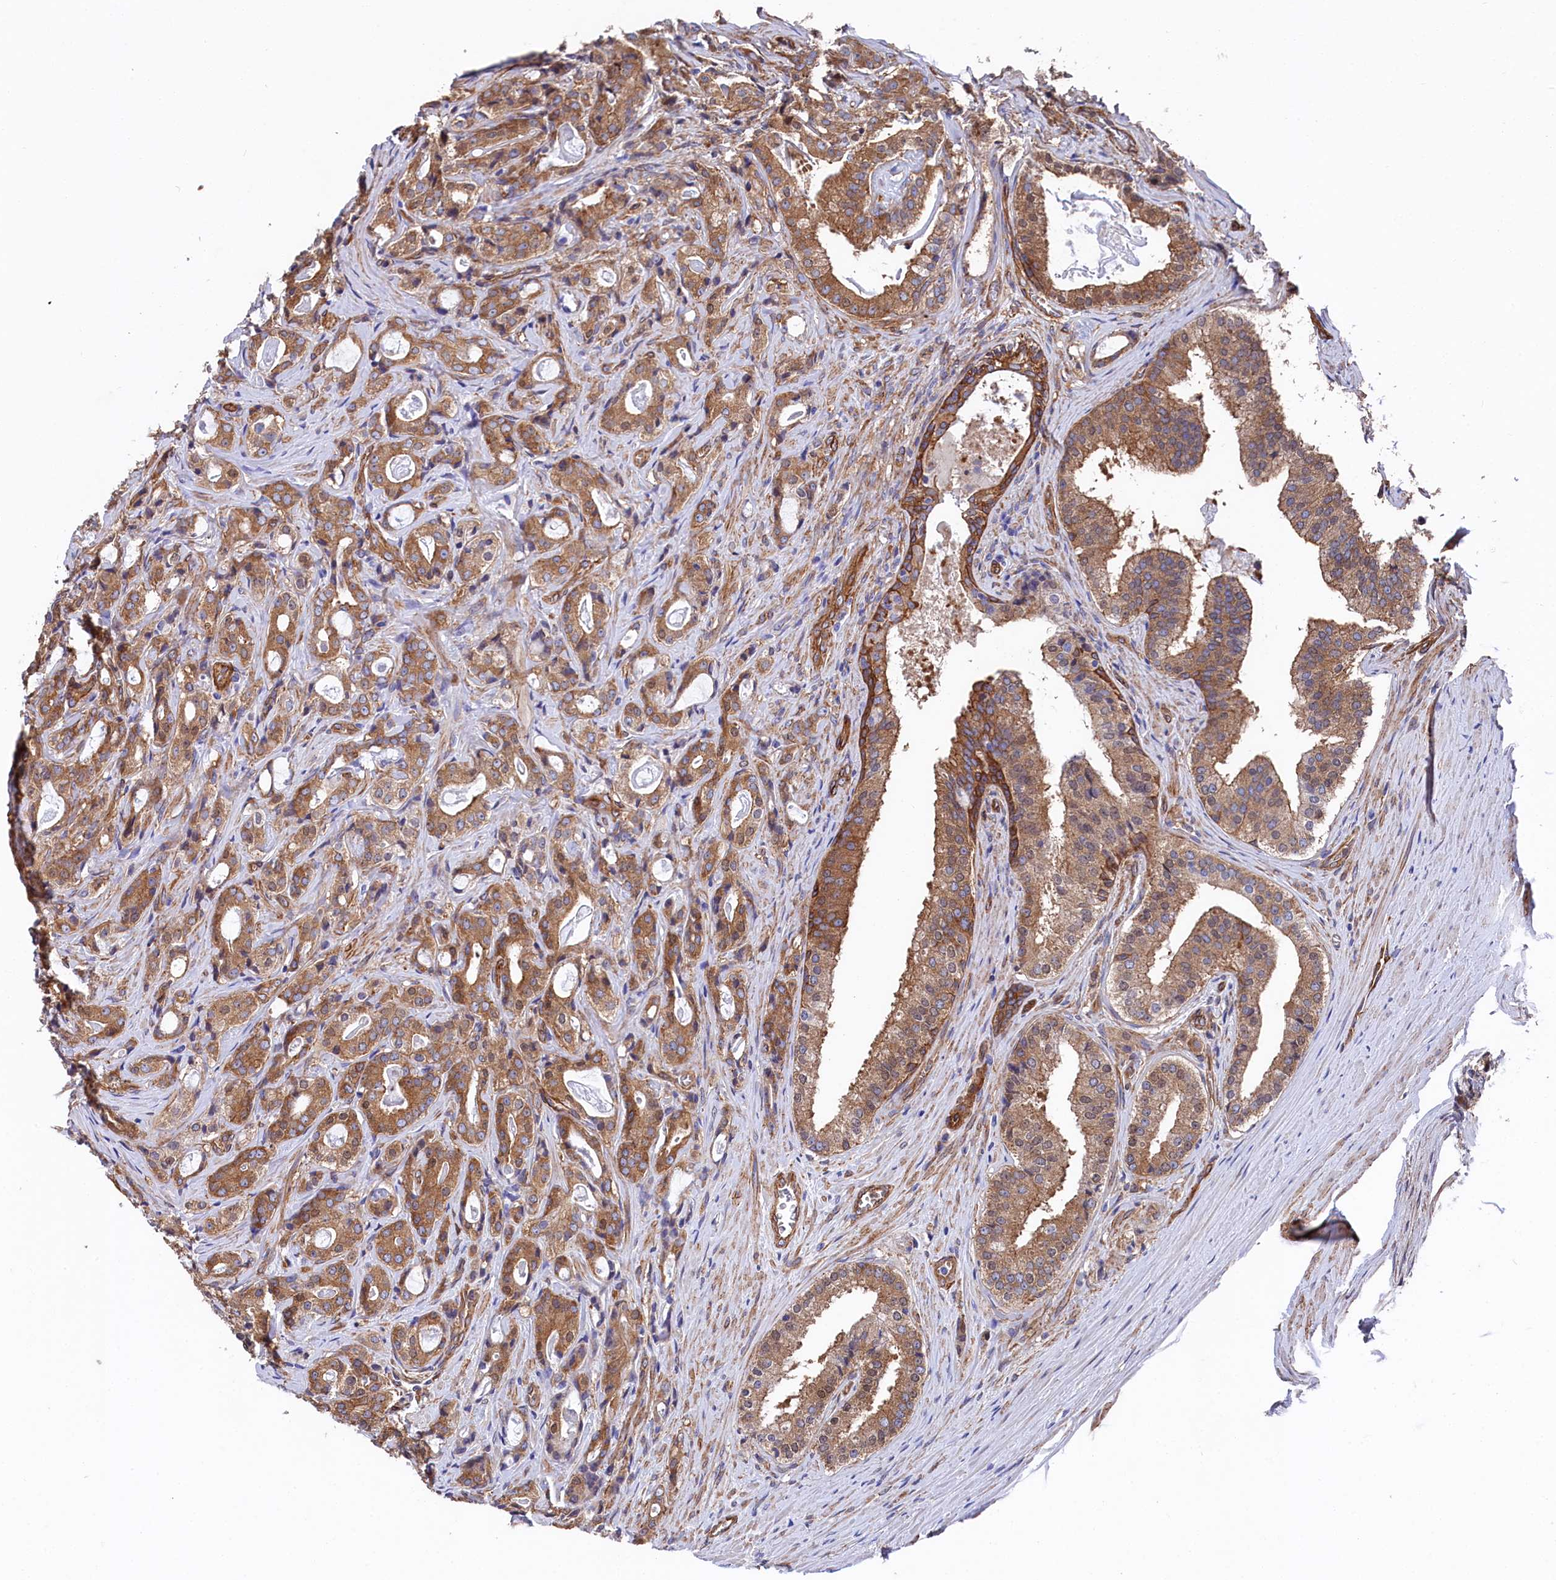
{"staining": {"intensity": "moderate", "quantity": ">75%", "location": "cytoplasmic/membranous"}, "tissue": "prostate cancer", "cell_type": "Tumor cells", "image_type": "cancer", "snomed": [{"axis": "morphology", "description": "Adenocarcinoma, High grade"}, {"axis": "topography", "description": "Prostate"}], "caption": "This micrograph shows immunohistochemistry staining of prostate cancer (adenocarcinoma (high-grade)), with medium moderate cytoplasmic/membranous staining in approximately >75% of tumor cells.", "gene": "TNKS1BP1", "patient": {"sex": "male", "age": 63}}